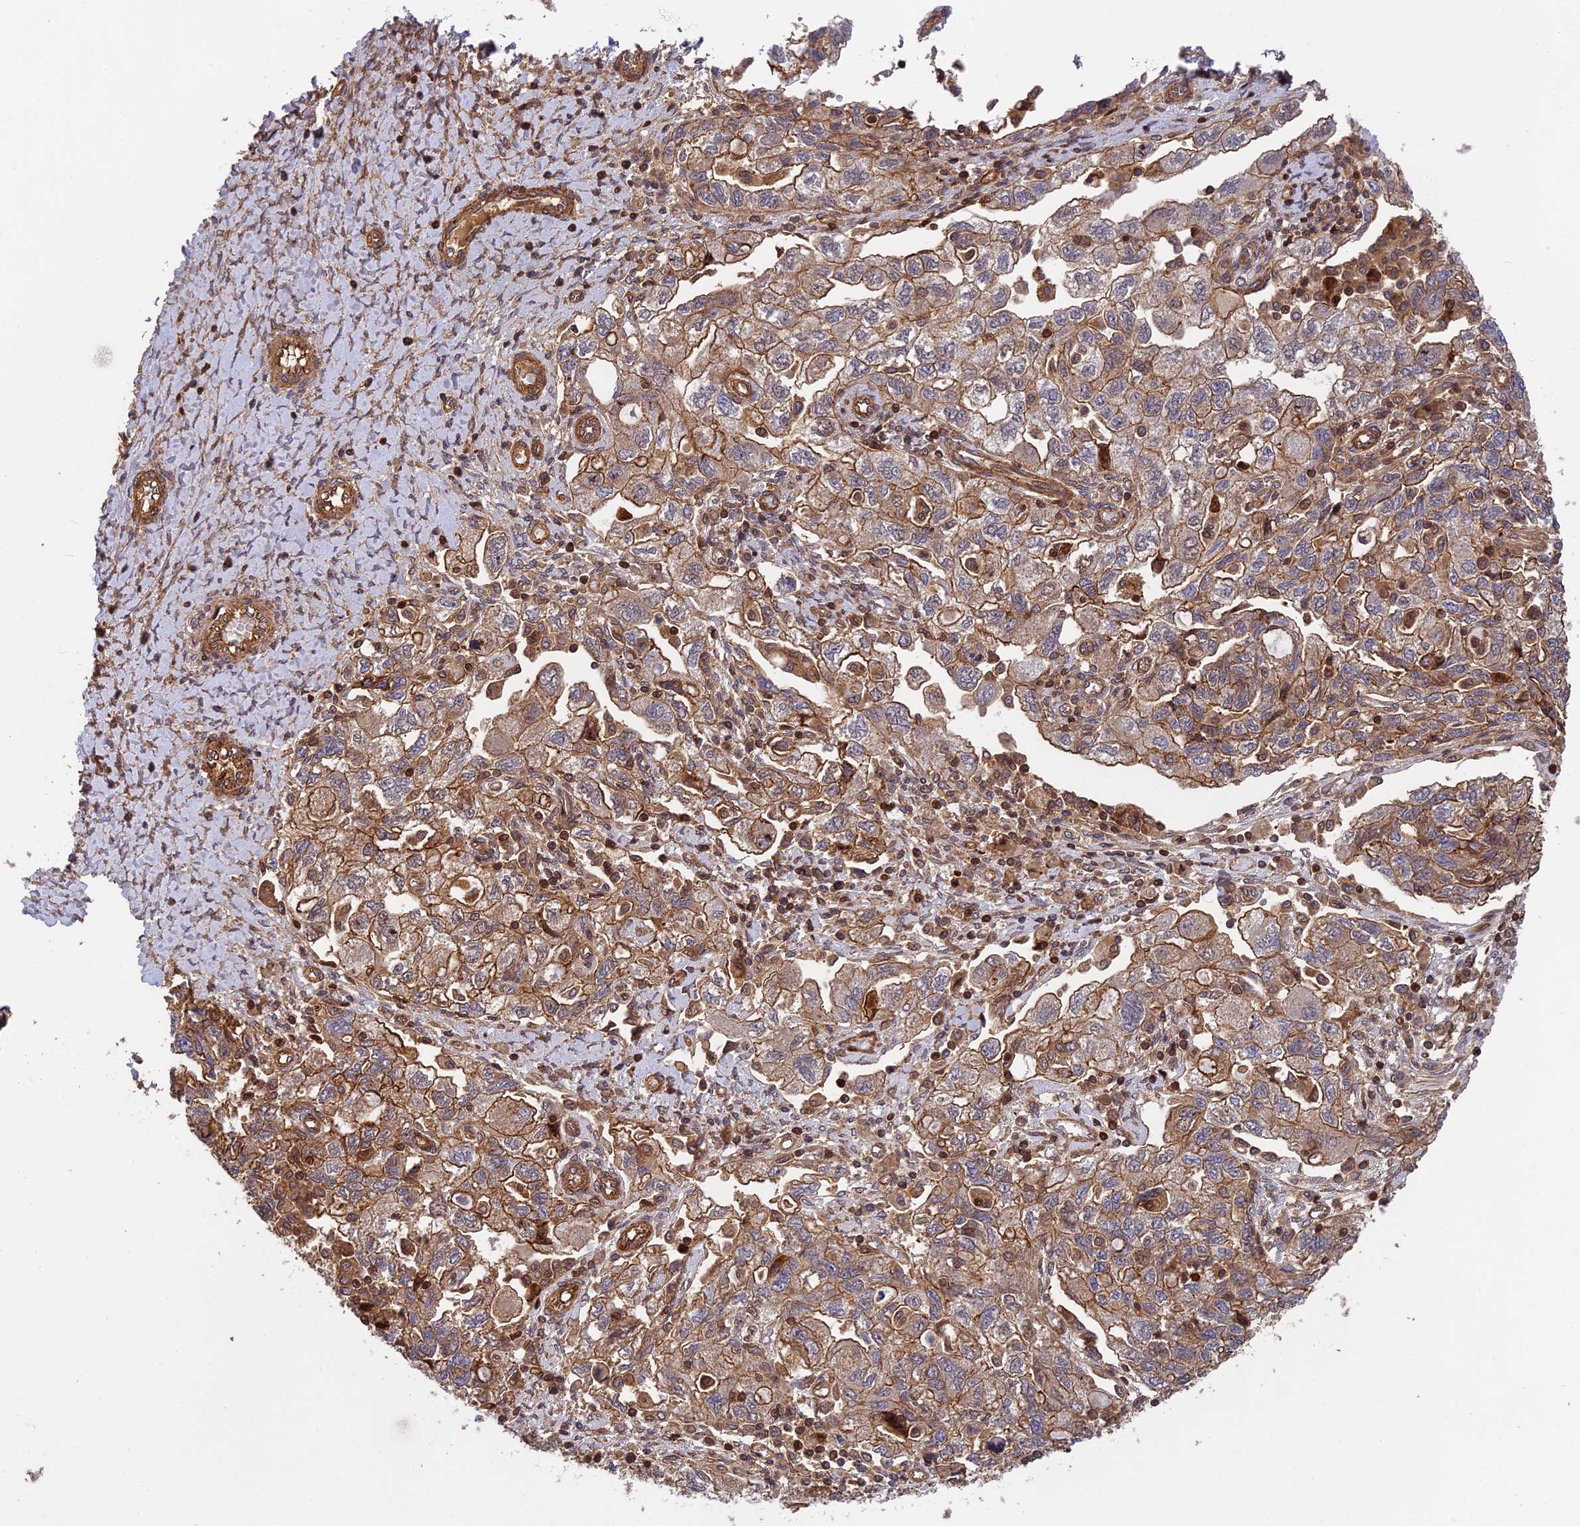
{"staining": {"intensity": "moderate", "quantity": ">75%", "location": "cytoplasmic/membranous"}, "tissue": "ovarian cancer", "cell_type": "Tumor cells", "image_type": "cancer", "snomed": [{"axis": "morphology", "description": "Carcinoma, NOS"}, {"axis": "morphology", "description": "Cystadenocarcinoma, serous, NOS"}, {"axis": "topography", "description": "Ovary"}], "caption": "This is a micrograph of IHC staining of ovarian carcinoma, which shows moderate expression in the cytoplasmic/membranous of tumor cells.", "gene": "OSBPL1A", "patient": {"sex": "female", "age": 69}}